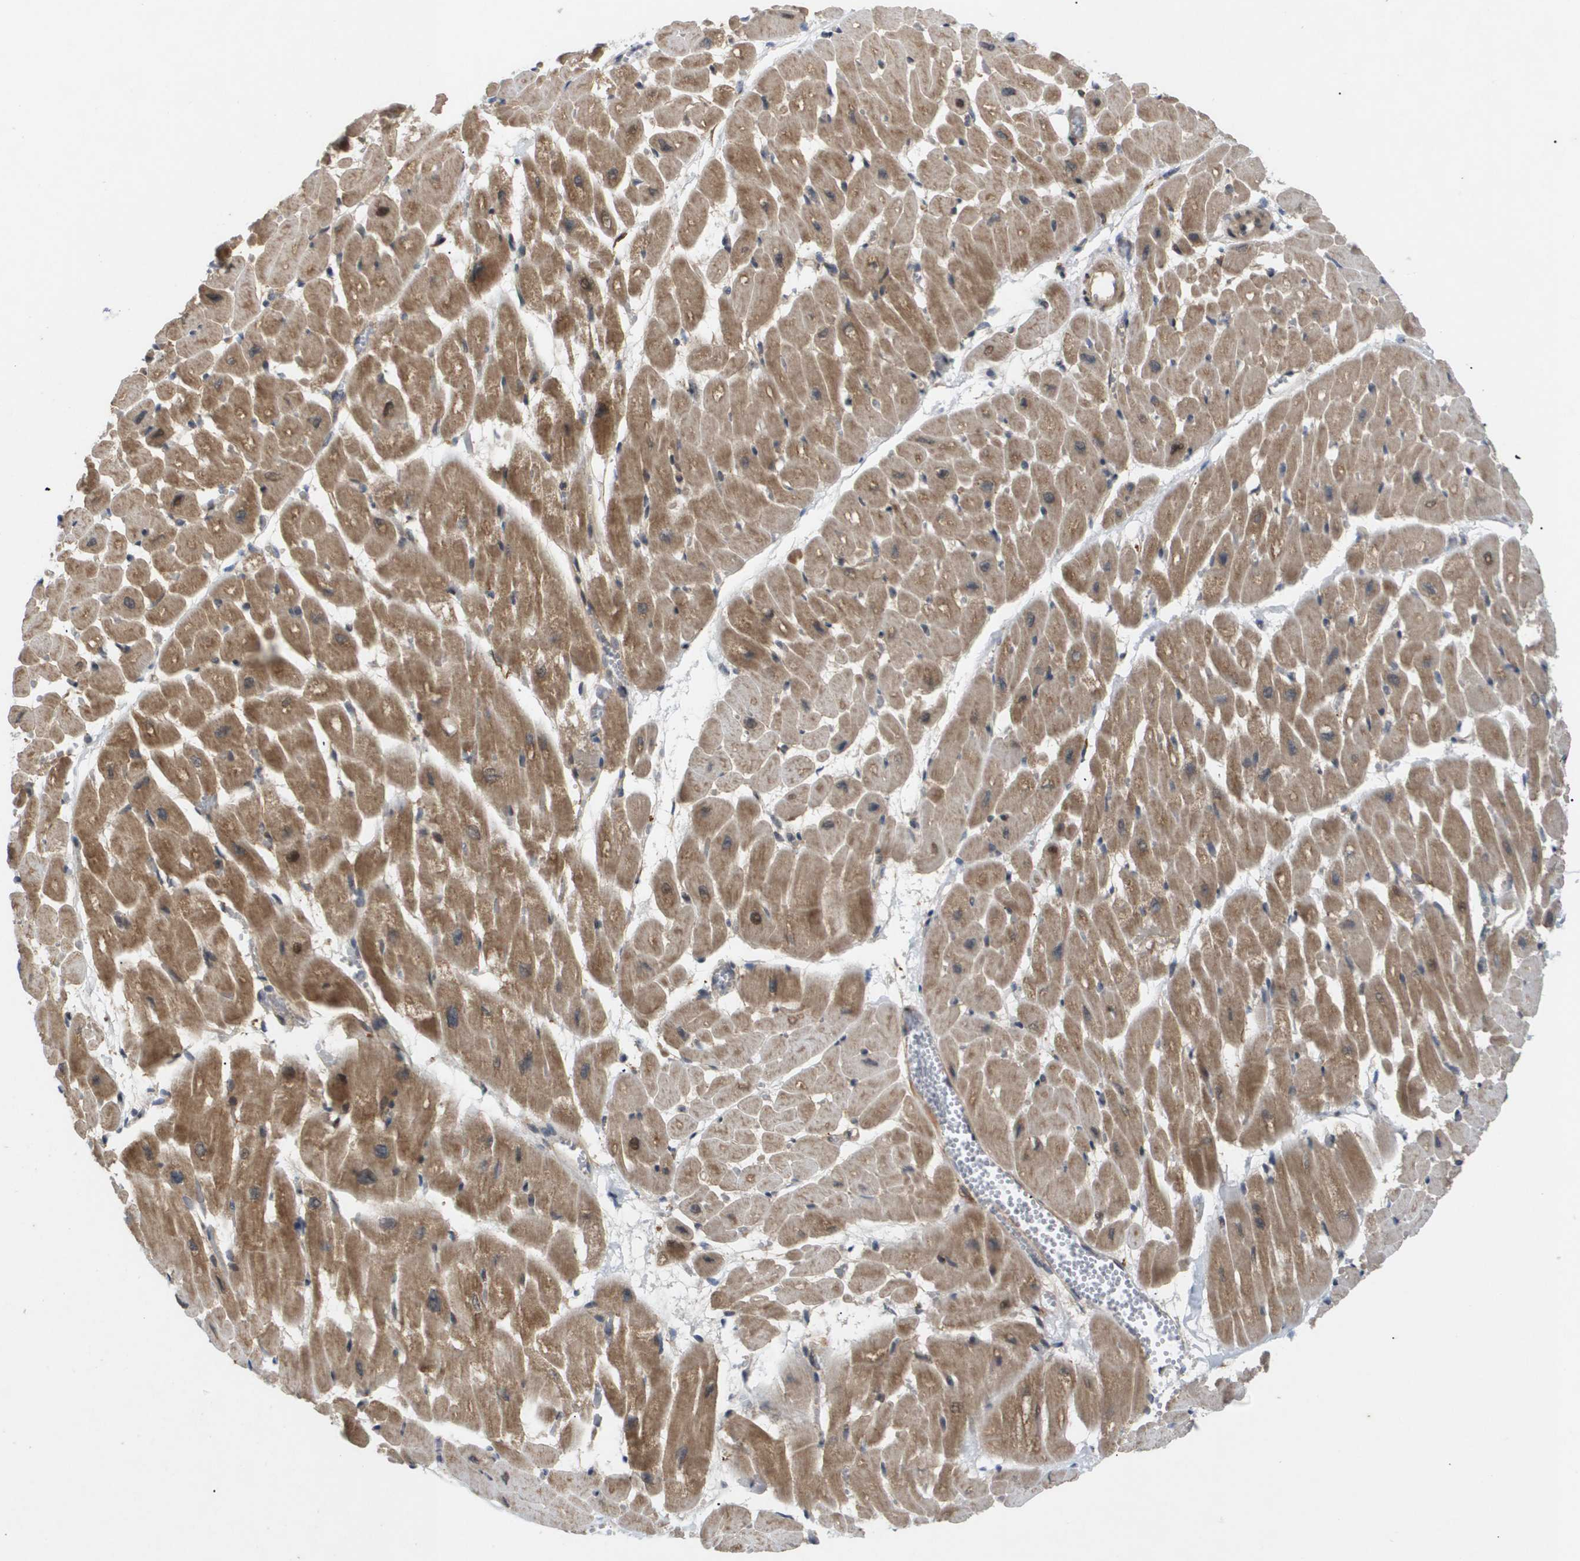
{"staining": {"intensity": "moderate", "quantity": ">75%", "location": "cytoplasmic/membranous"}, "tissue": "heart muscle", "cell_type": "Cardiomyocytes", "image_type": "normal", "snomed": [{"axis": "morphology", "description": "Normal tissue, NOS"}, {"axis": "topography", "description": "Heart"}], "caption": "The immunohistochemical stain shows moderate cytoplasmic/membranous staining in cardiomyocytes of benign heart muscle. (Stains: DAB (3,3'-diaminobenzidine) in brown, nuclei in blue, Microscopy: brightfield microscopy at high magnification).", "gene": "PDGFB", "patient": {"sex": "male", "age": 45}}